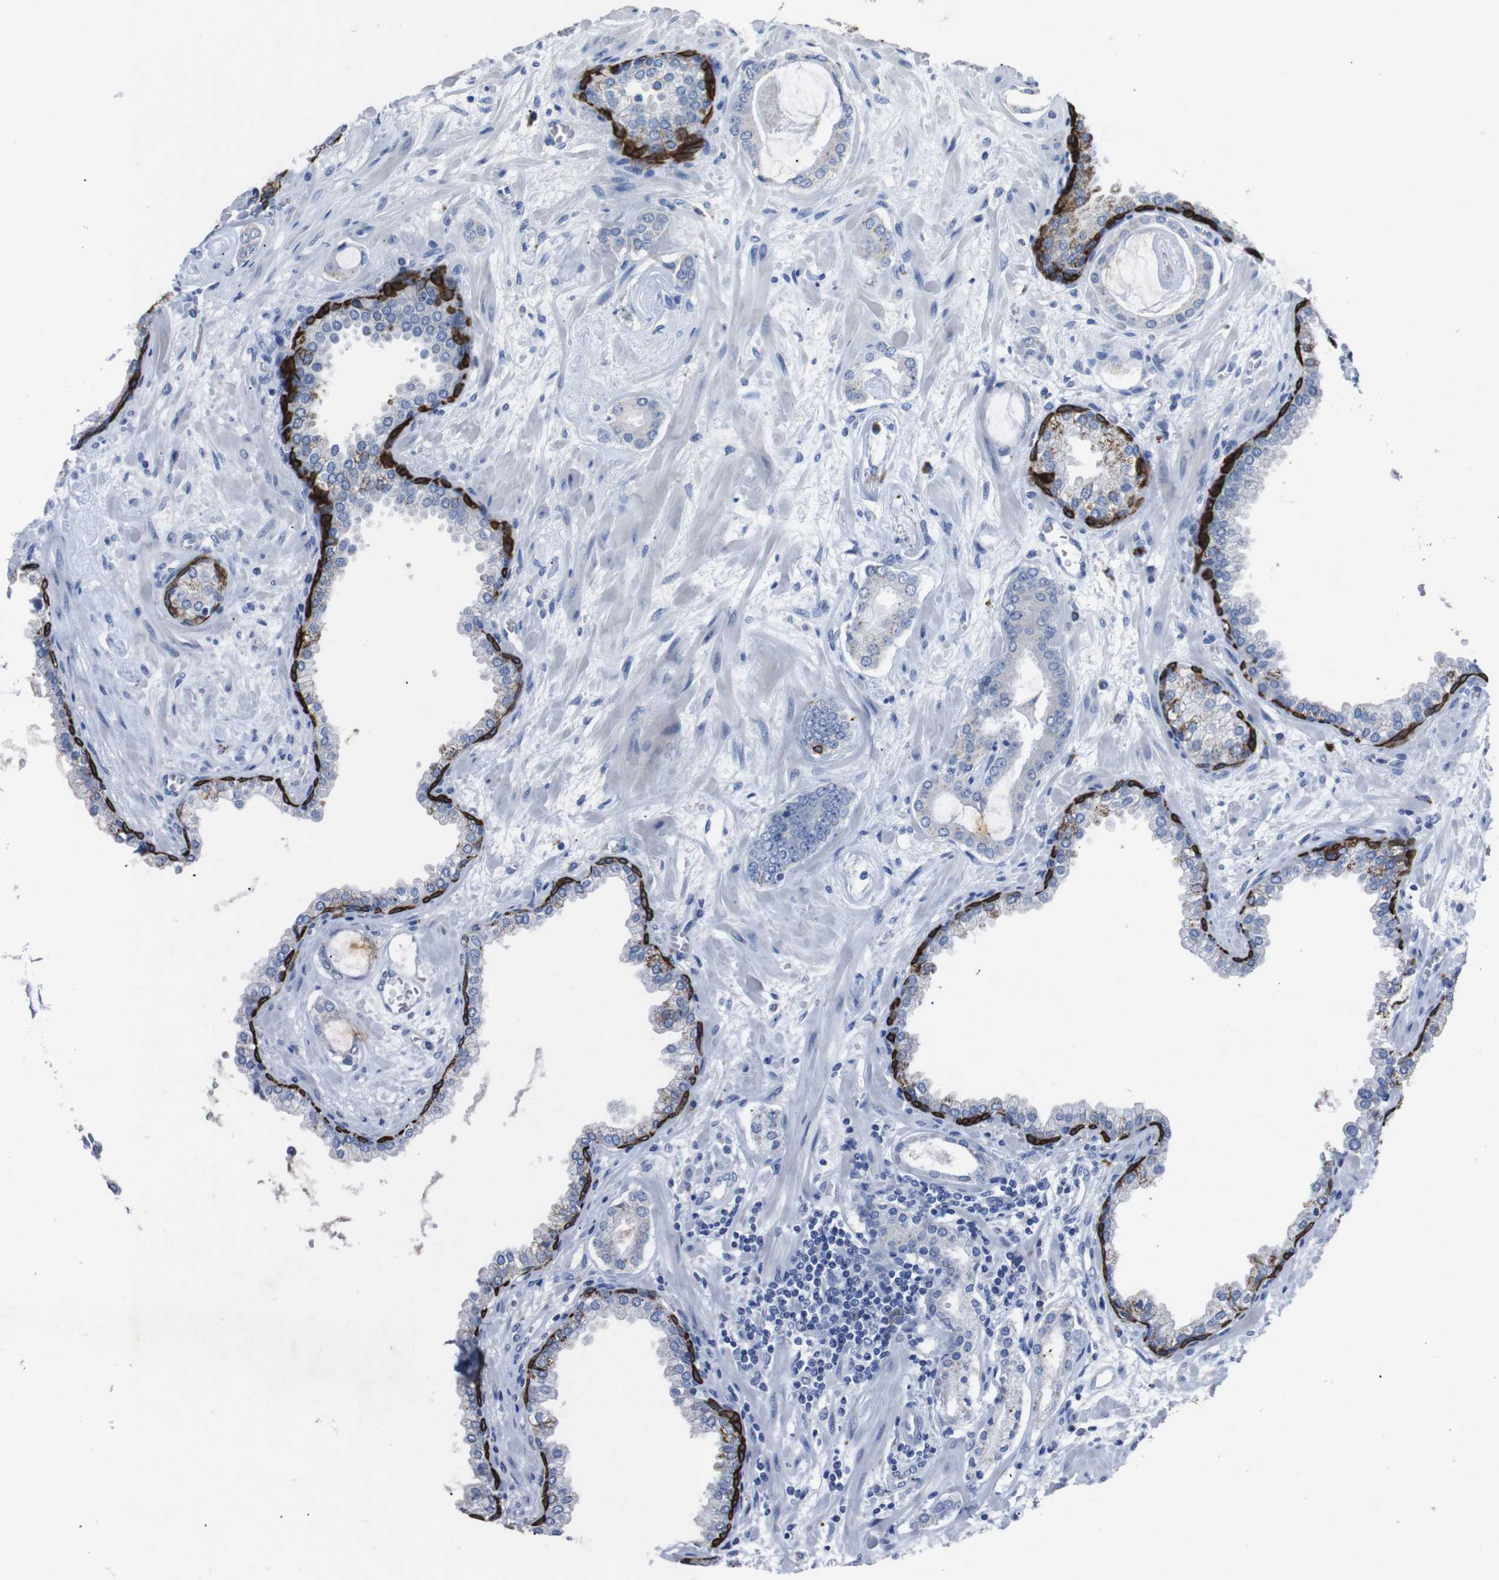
{"staining": {"intensity": "negative", "quantity": "none", "location": "none"}, "tissue": "prostate cancer", "cell_type": "Tumor cells", "image_type": "cancer", "snomed": [{"axis": "morphology", "description": "Adenocarcinoma, Low grade"}, {"axis": "topography", "description": "Prostate"}], "caption": "High power microscopy photomicrograph of an immunohistochemistry image of prostate cancer, revealing no significant expression in tumor cells. Brightfield microscopy of immunohistochemistry (IHC) stained with DAB (brown) and hematoxylin (blue), captured at high magnification.", "gene": "GJB2", "patient": {"sex": "male", "age": 53}}